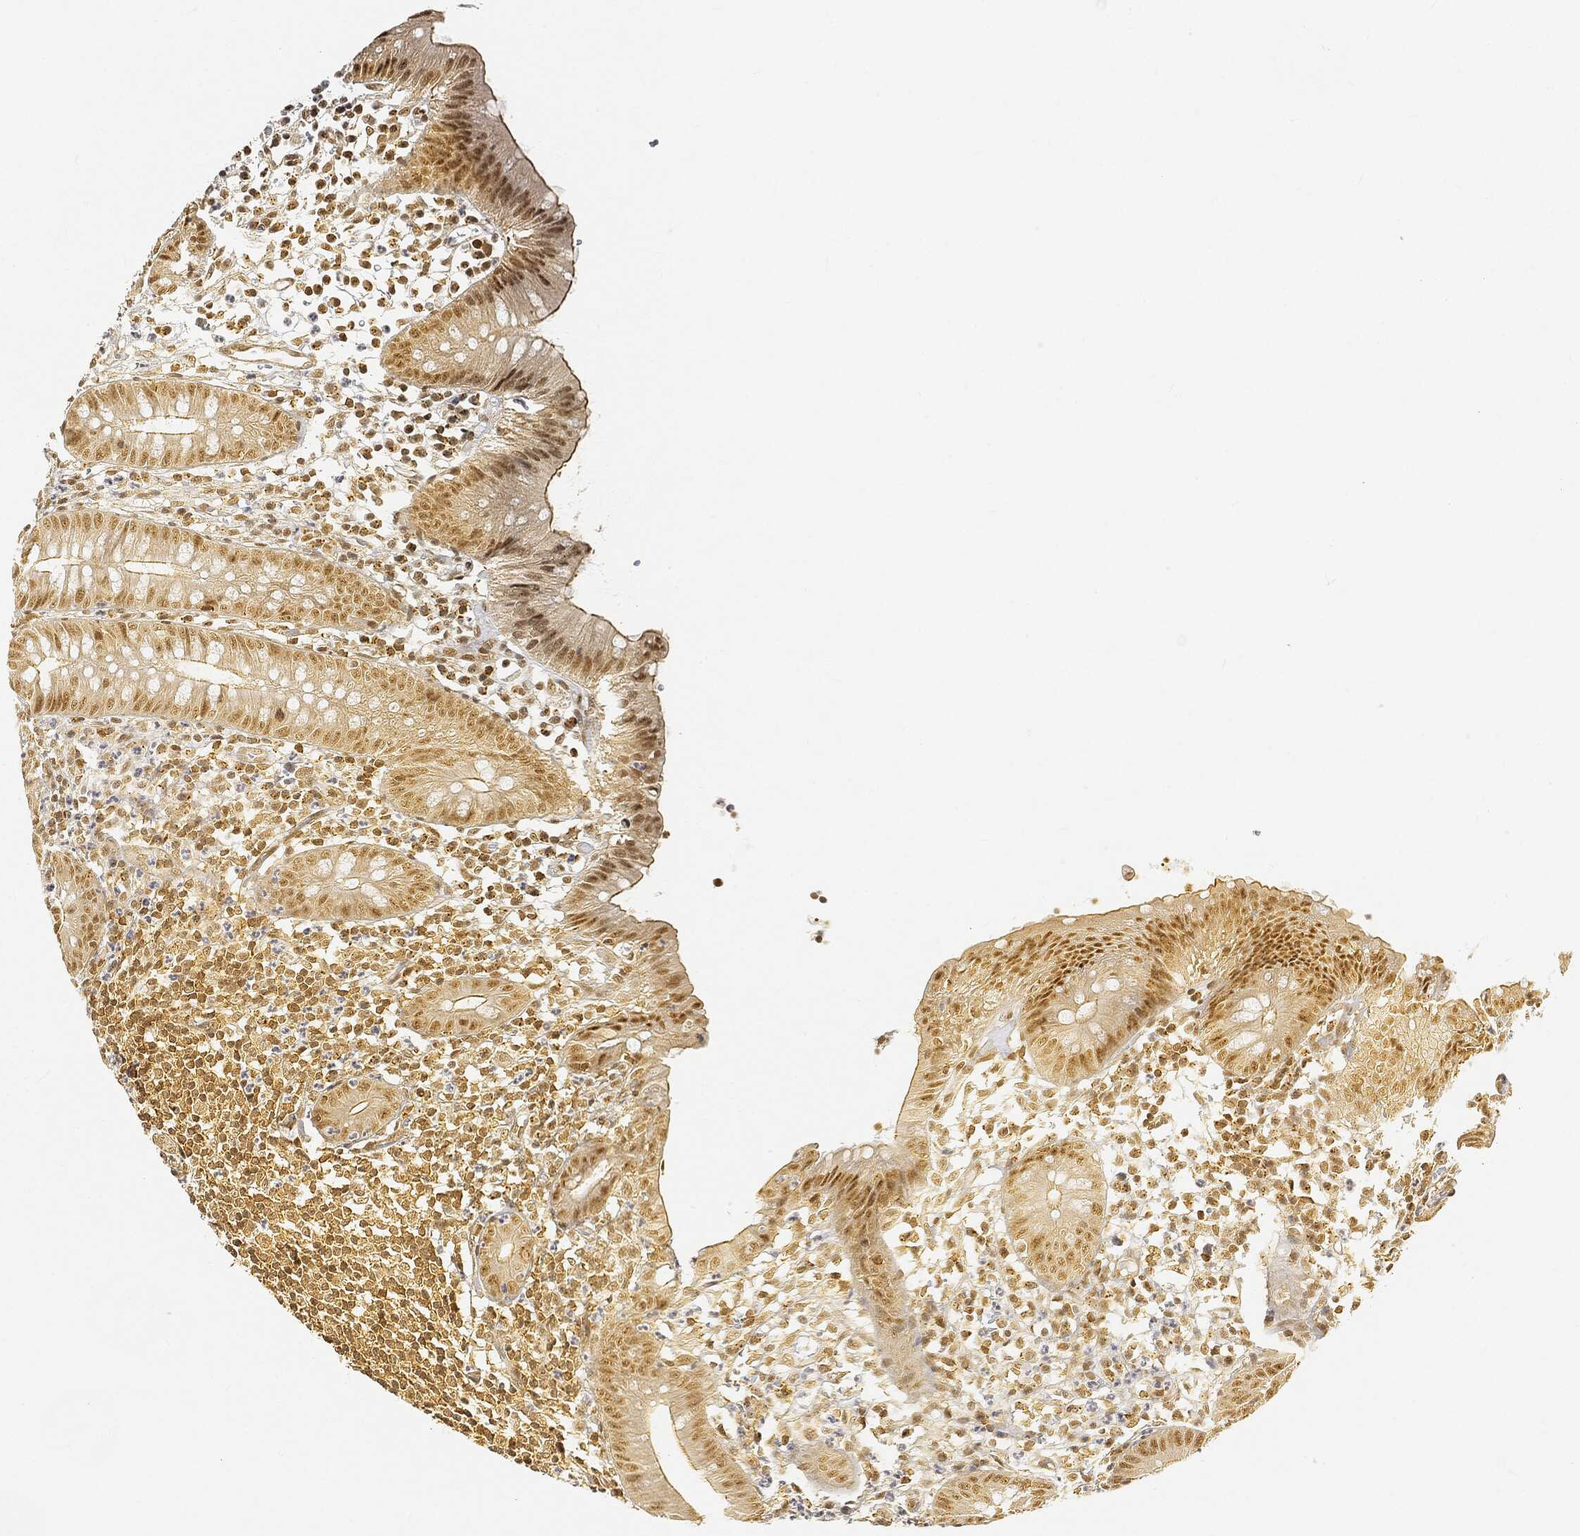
{"staining": {"intensity": "moderate", "quantity": ">75%", "location": "cytoplasmic/membranous,nuclear"}, "tissue": "appendix", "cell_type": "Glandular cells", "image_type": "normal", "snomed": [{"axis": "morphology", "description": "Normal tissue, NOS"}, {"axis": "topography", "description": "Appendix"}], "caption": "The micrograph displays staining of unremarkable appendix, revealing moderate cytoplasmic/membranous,nuclear protein staining (brown color) within glandular cells.", "gene": "RSRC2", "patient": {"sex": "female", "age": 40}}